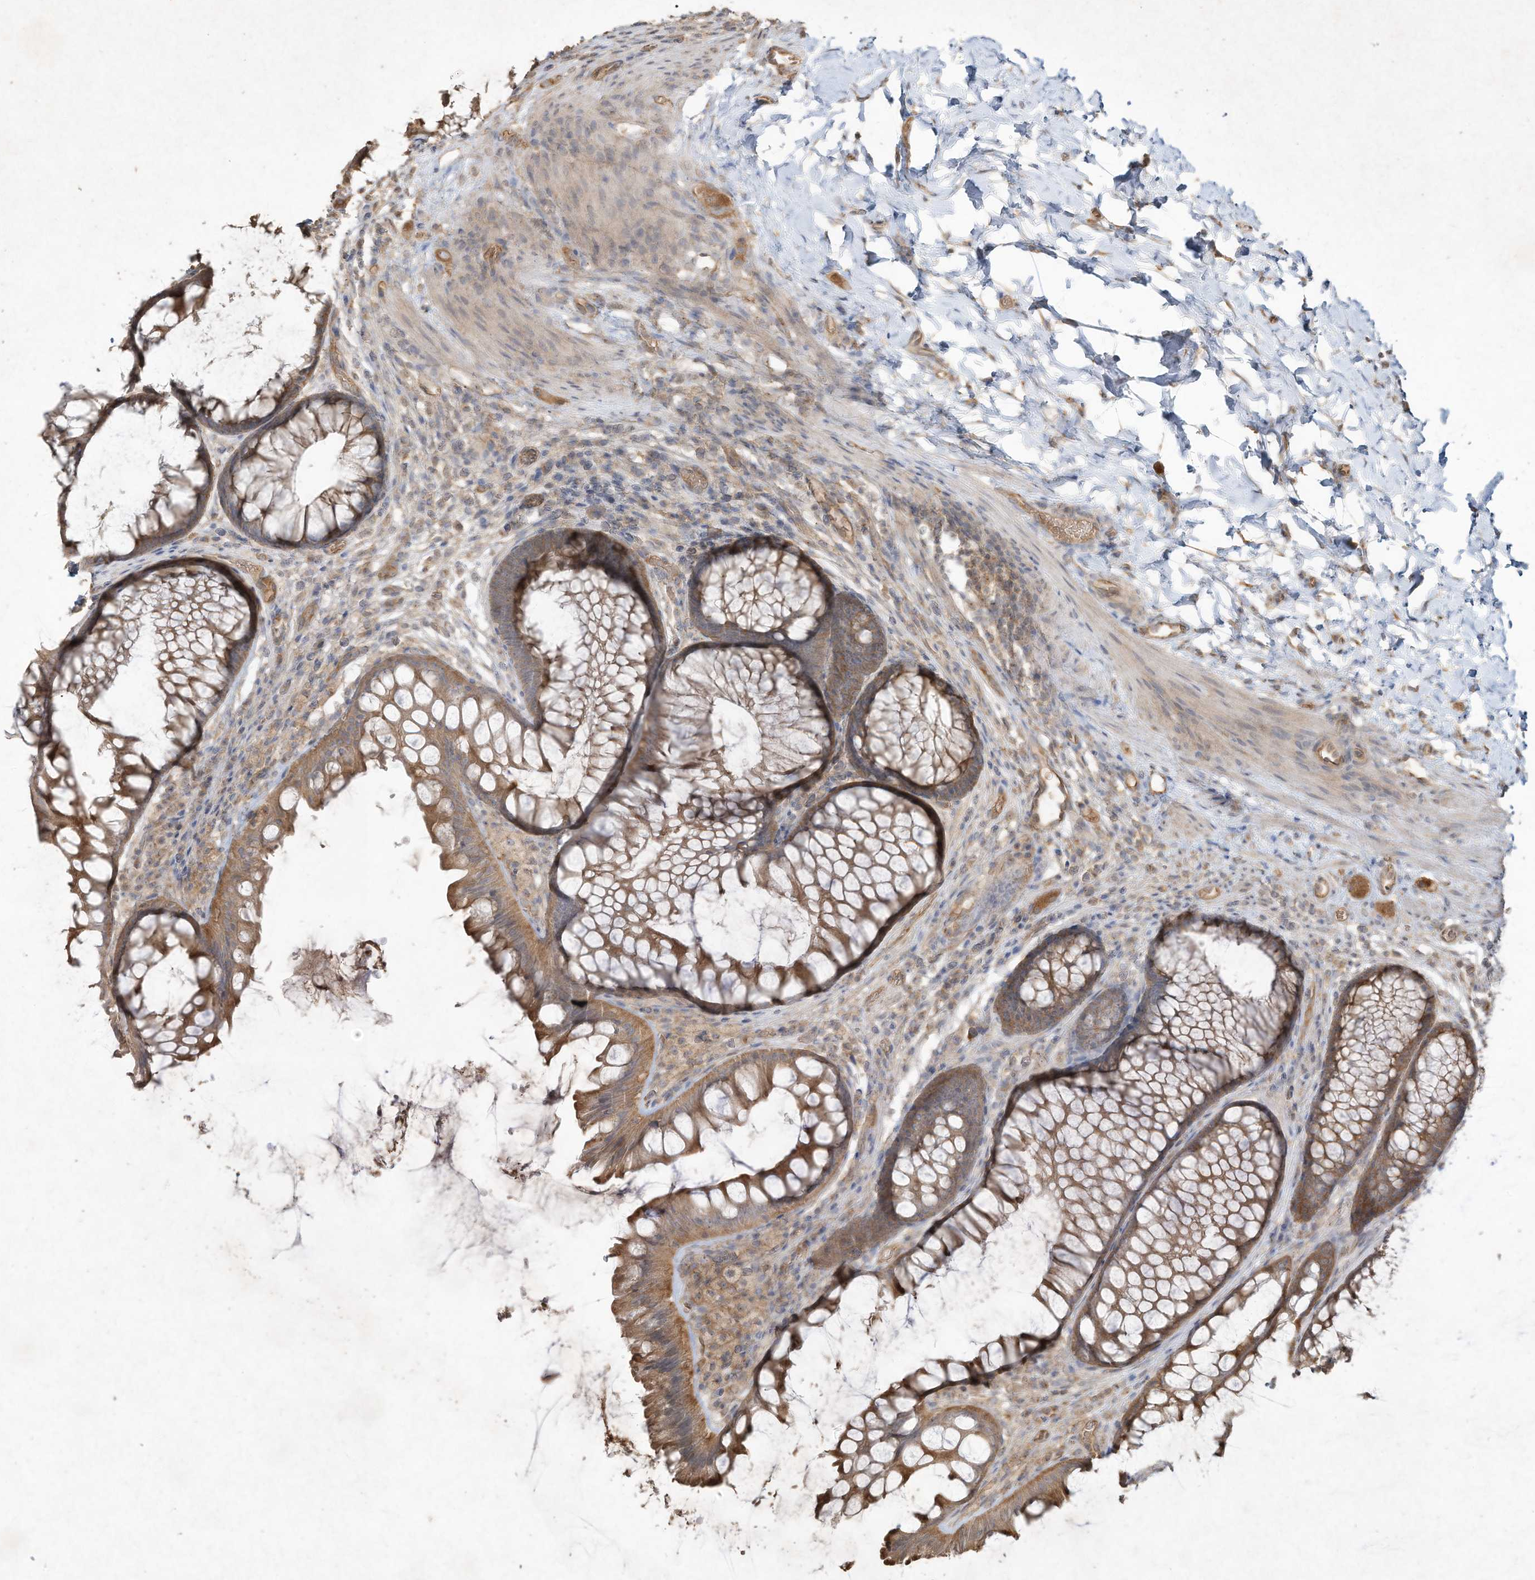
{"staining": {"intensity": "moderate", "quantity": ">75%", "location": "cytoplasmic/membranous"}, "tissue": "colon", "cell_type": "Endothelial cells", "image_type": "normal", "snomed": [{"axis": "morphology", "description": "Normal tissue, NOS"}, {"axis": "topography", "description": "Colon"}], "caption": "Immunohistochemistry micrograph of normal colon: colon stained using immunohistochemistry (IHC) reveals medium levels of moderate protein expression localized specifically in the cytoplasmic/membranous of endothelial cells, appearing as a cytoplasmic/membranous brown color.", "gene": "DYNC1I2", "patient": {"sex": "female", "age": 62}}